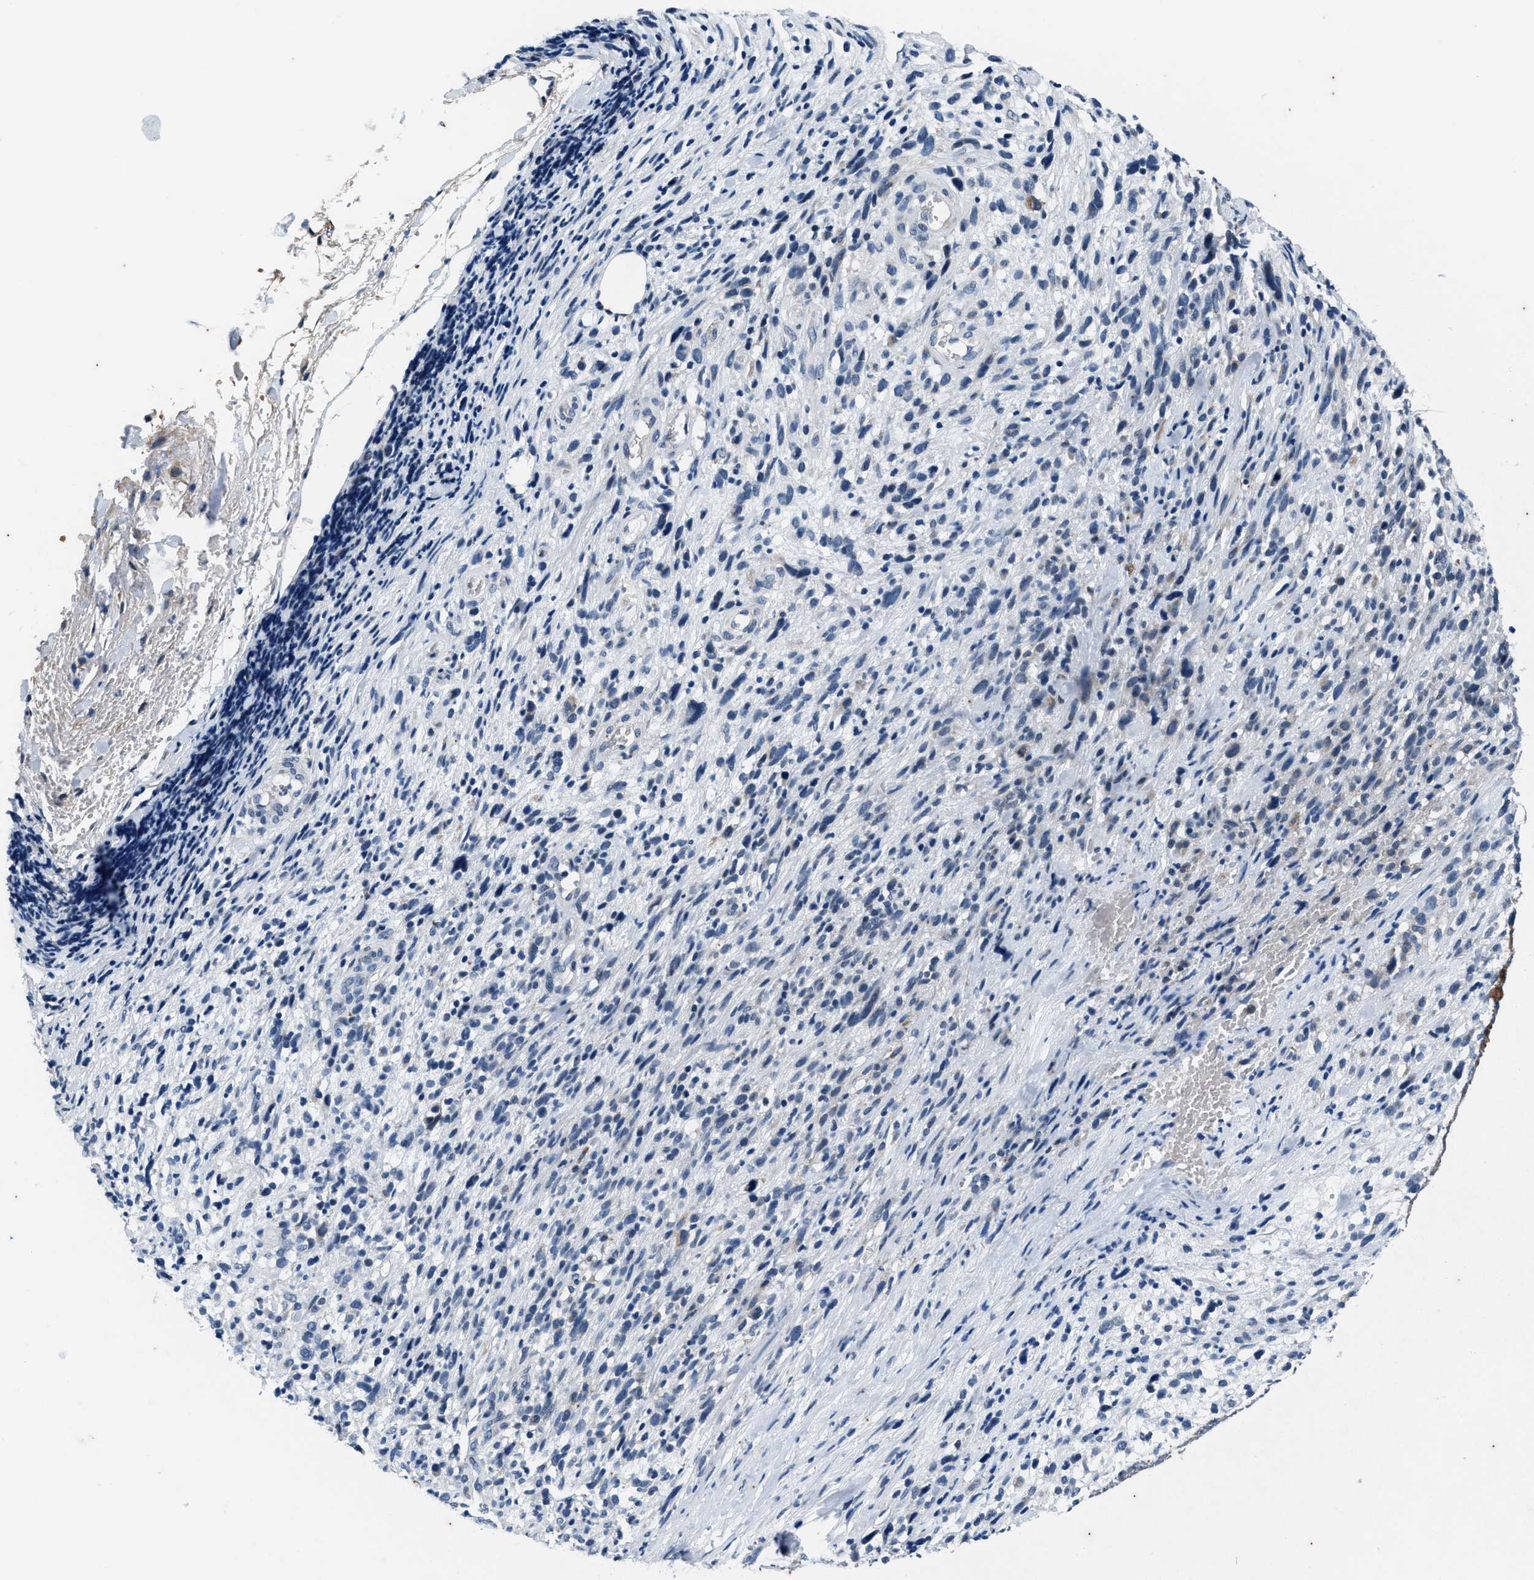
{"staining": {"intensity": "negative", "quantity": "none", "location": "none"}, "tissue": "melanoma", "cell_type": "Tumor cells", "image_type": "cancer", "snomed": [{"axis": "morphology", "description": "Malignant melanoma, NOS"}, {"axis": "topography", "description": "Skin"}], "caption": "DAB (3,3'-diaminobenzidine) immunohistochemical staining of human melanoma displays no significant staining in tumor cells.", "gene": "KIF24", "patient": {"sex": "female", "age": 55}}